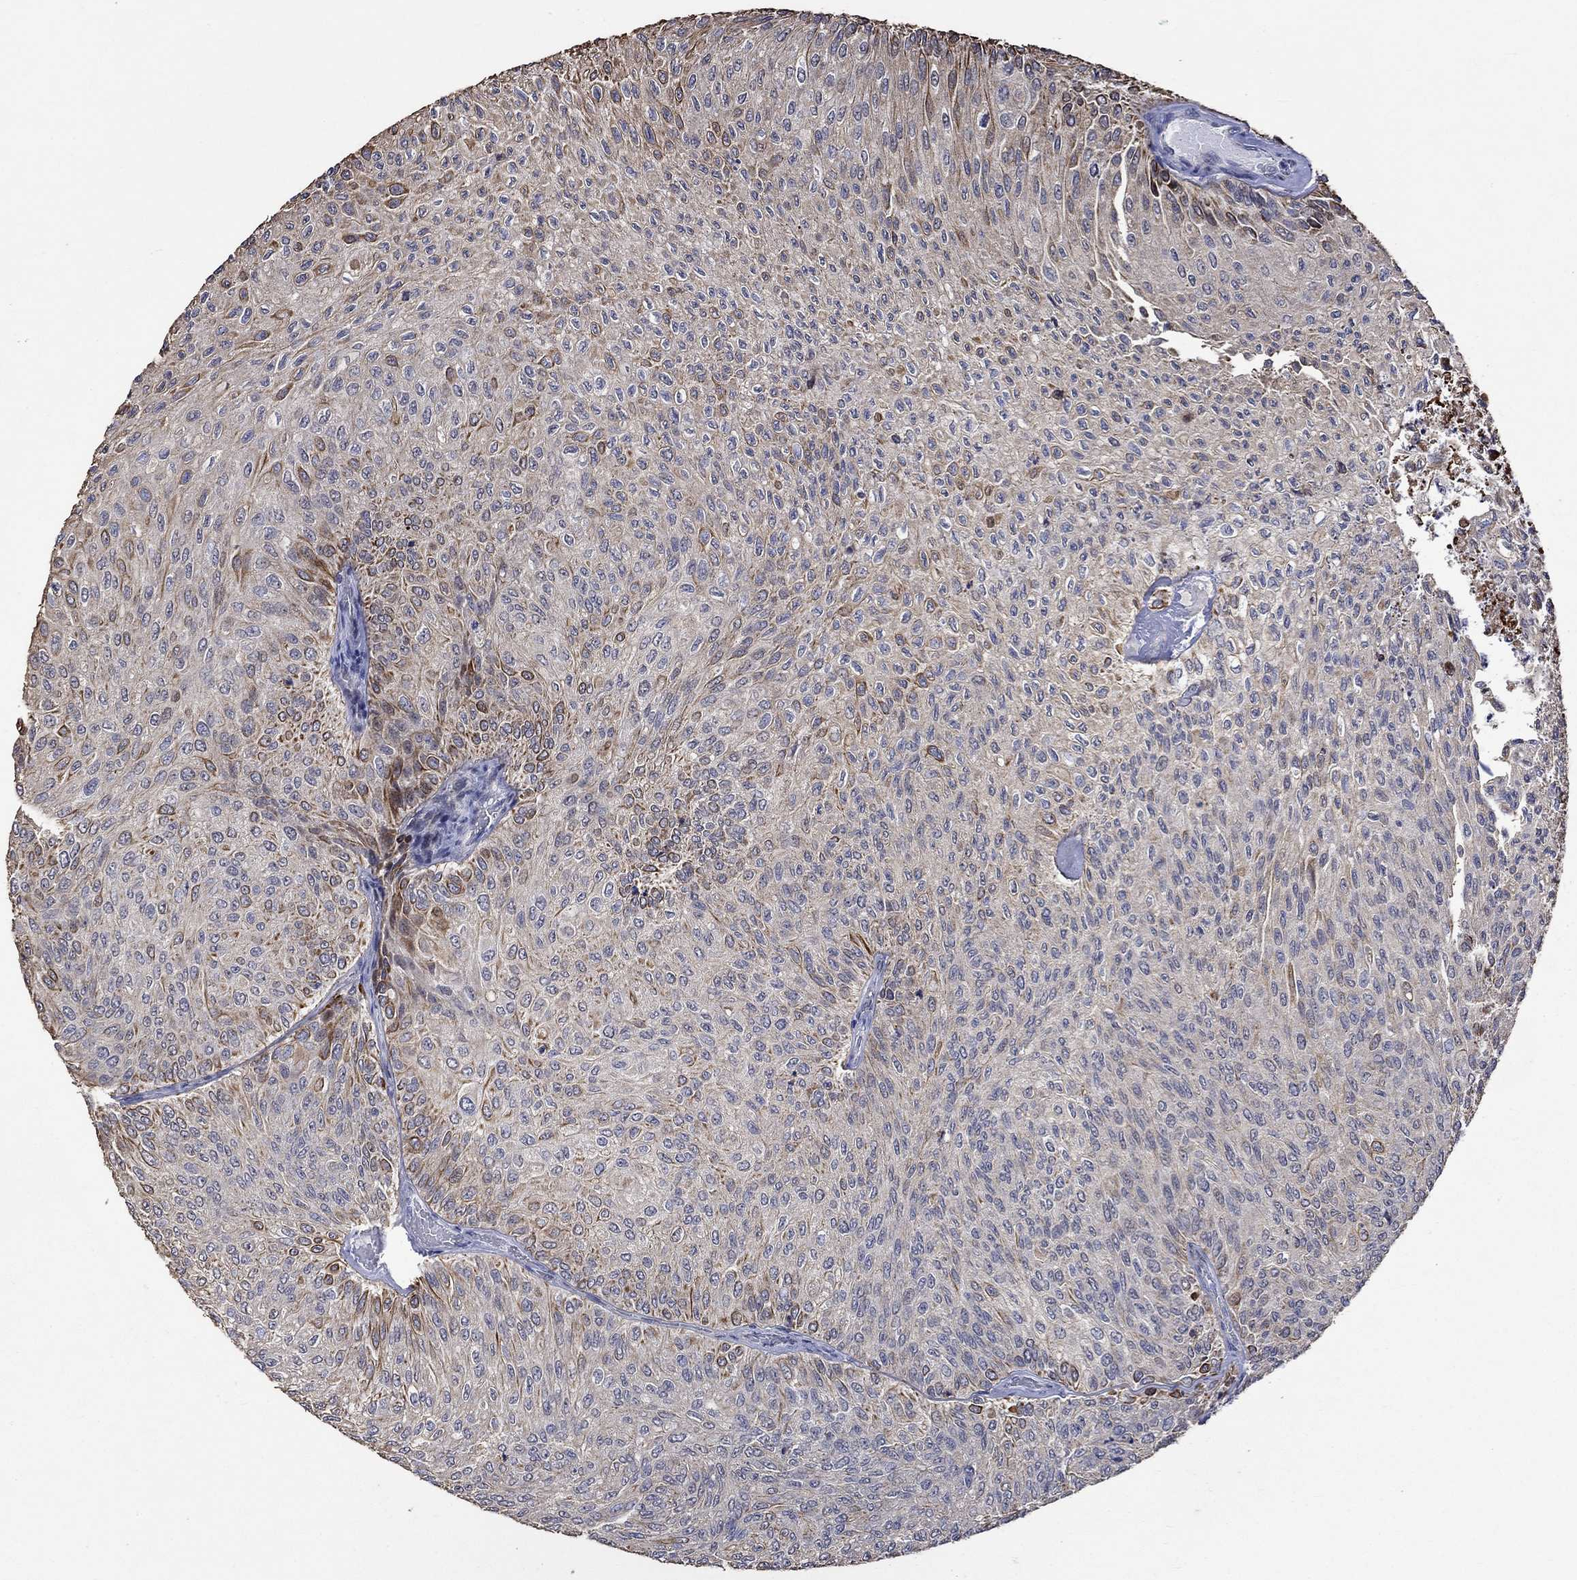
{"staining": {"intensity": "moderate", "quantity": "<25%", "location": "cytoplasmic/membranous"}, "tissue": "urothelial cancer", "cell_type": "Tumor cells", "image_type": "cancer", "snomed": [{"axis": "morphology", "description": "Urothelial carcinoma, Low grade"}, {"axis": "topography", "description": "Urinary bladder"}], "caption": "This is a micrograph of immunohistochemistry staining of urothelial carcinoma (low-grade), which shows moderate staining in the cytoplasmic/membranous of tumor cells.", "gene": "DDX3Y", "patient": {"sex": "male", "age": 78}}